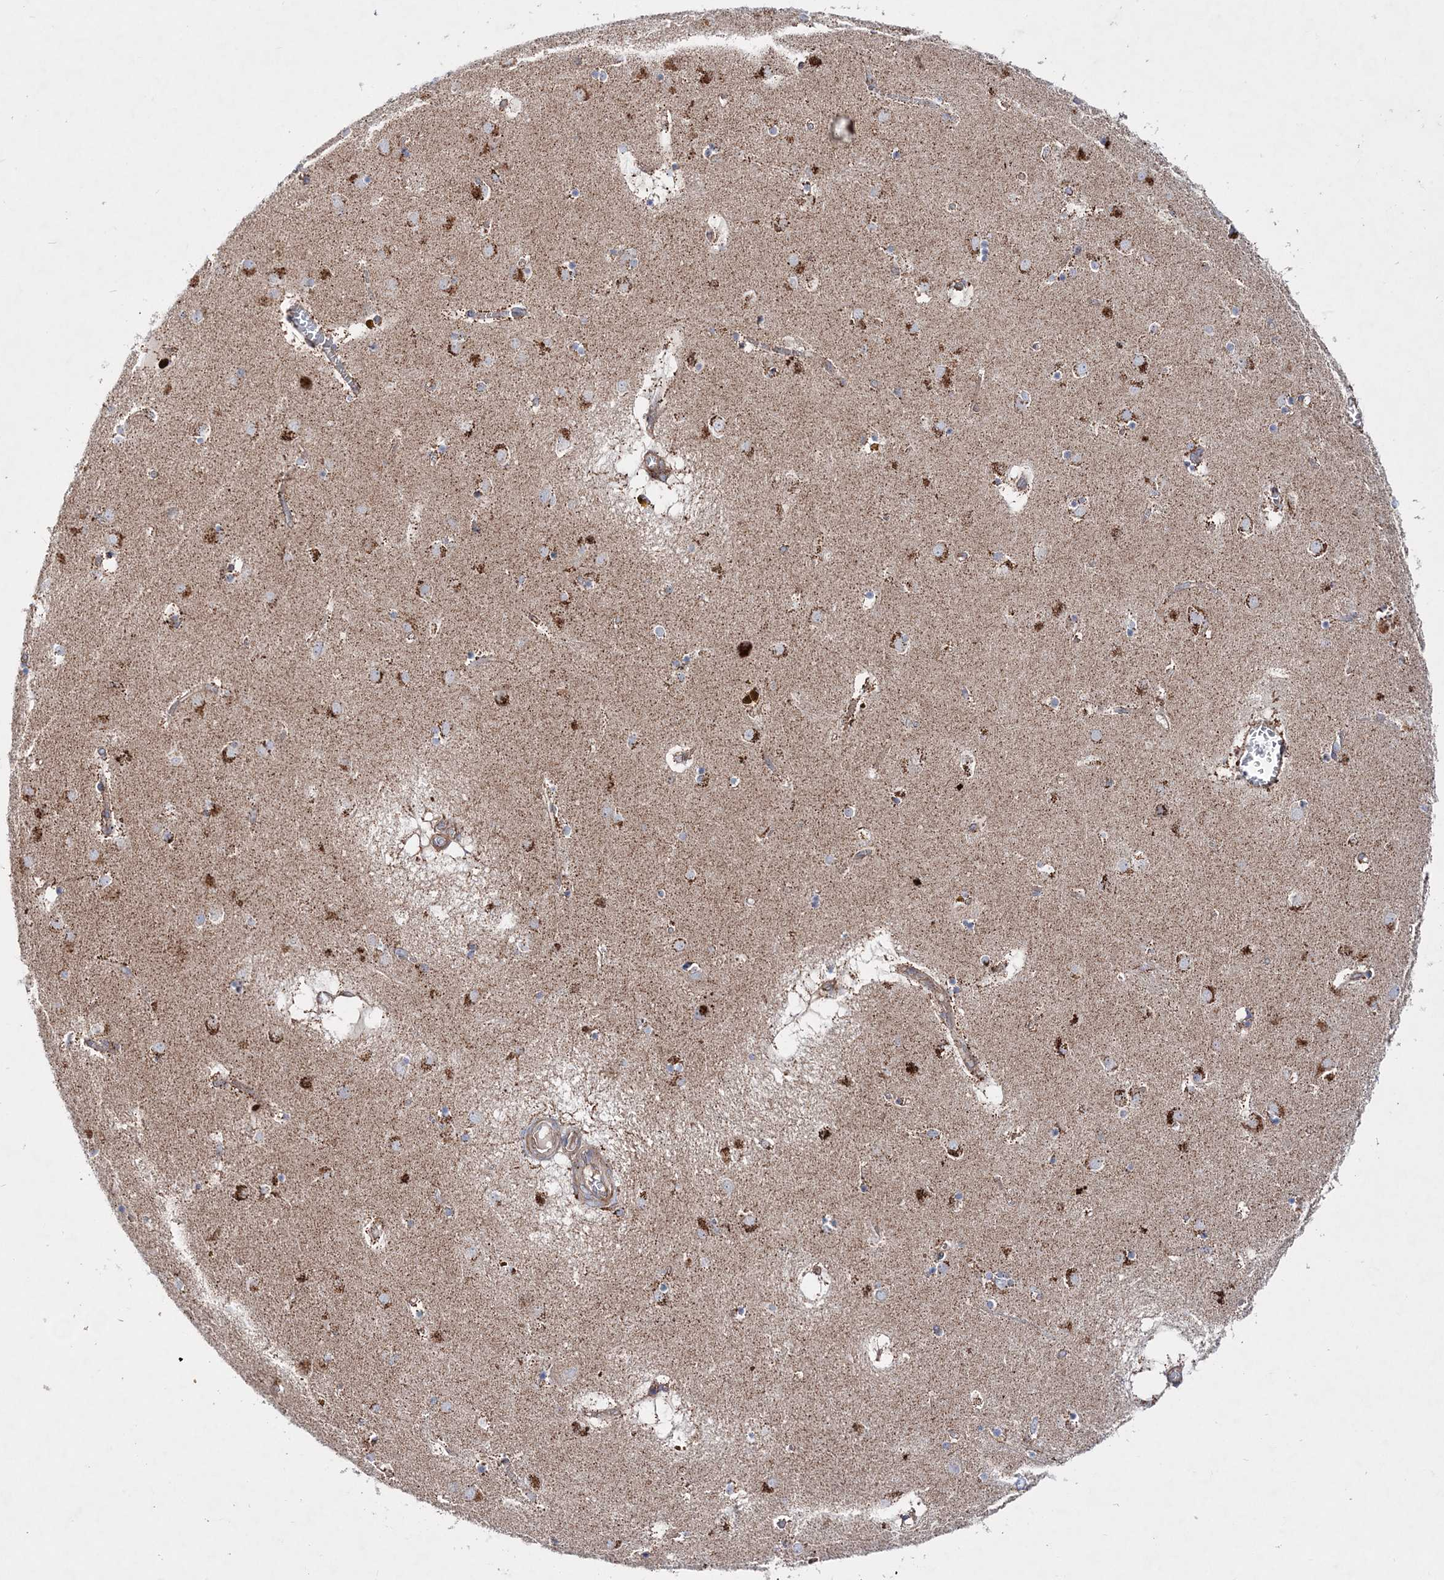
{"staining": {"intensity": "weak", "quantity": "<25%", "location": "cytoplasmic/membranous"}, "tissue": "caudate", "cell_type": "Glial cells", "image_type": "normal", "snomed": [{"axis": "morphology", "description": "Normal tissue, NOS"}, {"axis": "topography", "description": "Lateral ventricle wall"}], "caption": "Immunohistochemistry of unremarkable caudate reveals no expression in glial cells.", "gene": "NGLY1", "patient": {"sex": "male", "age": 70}}